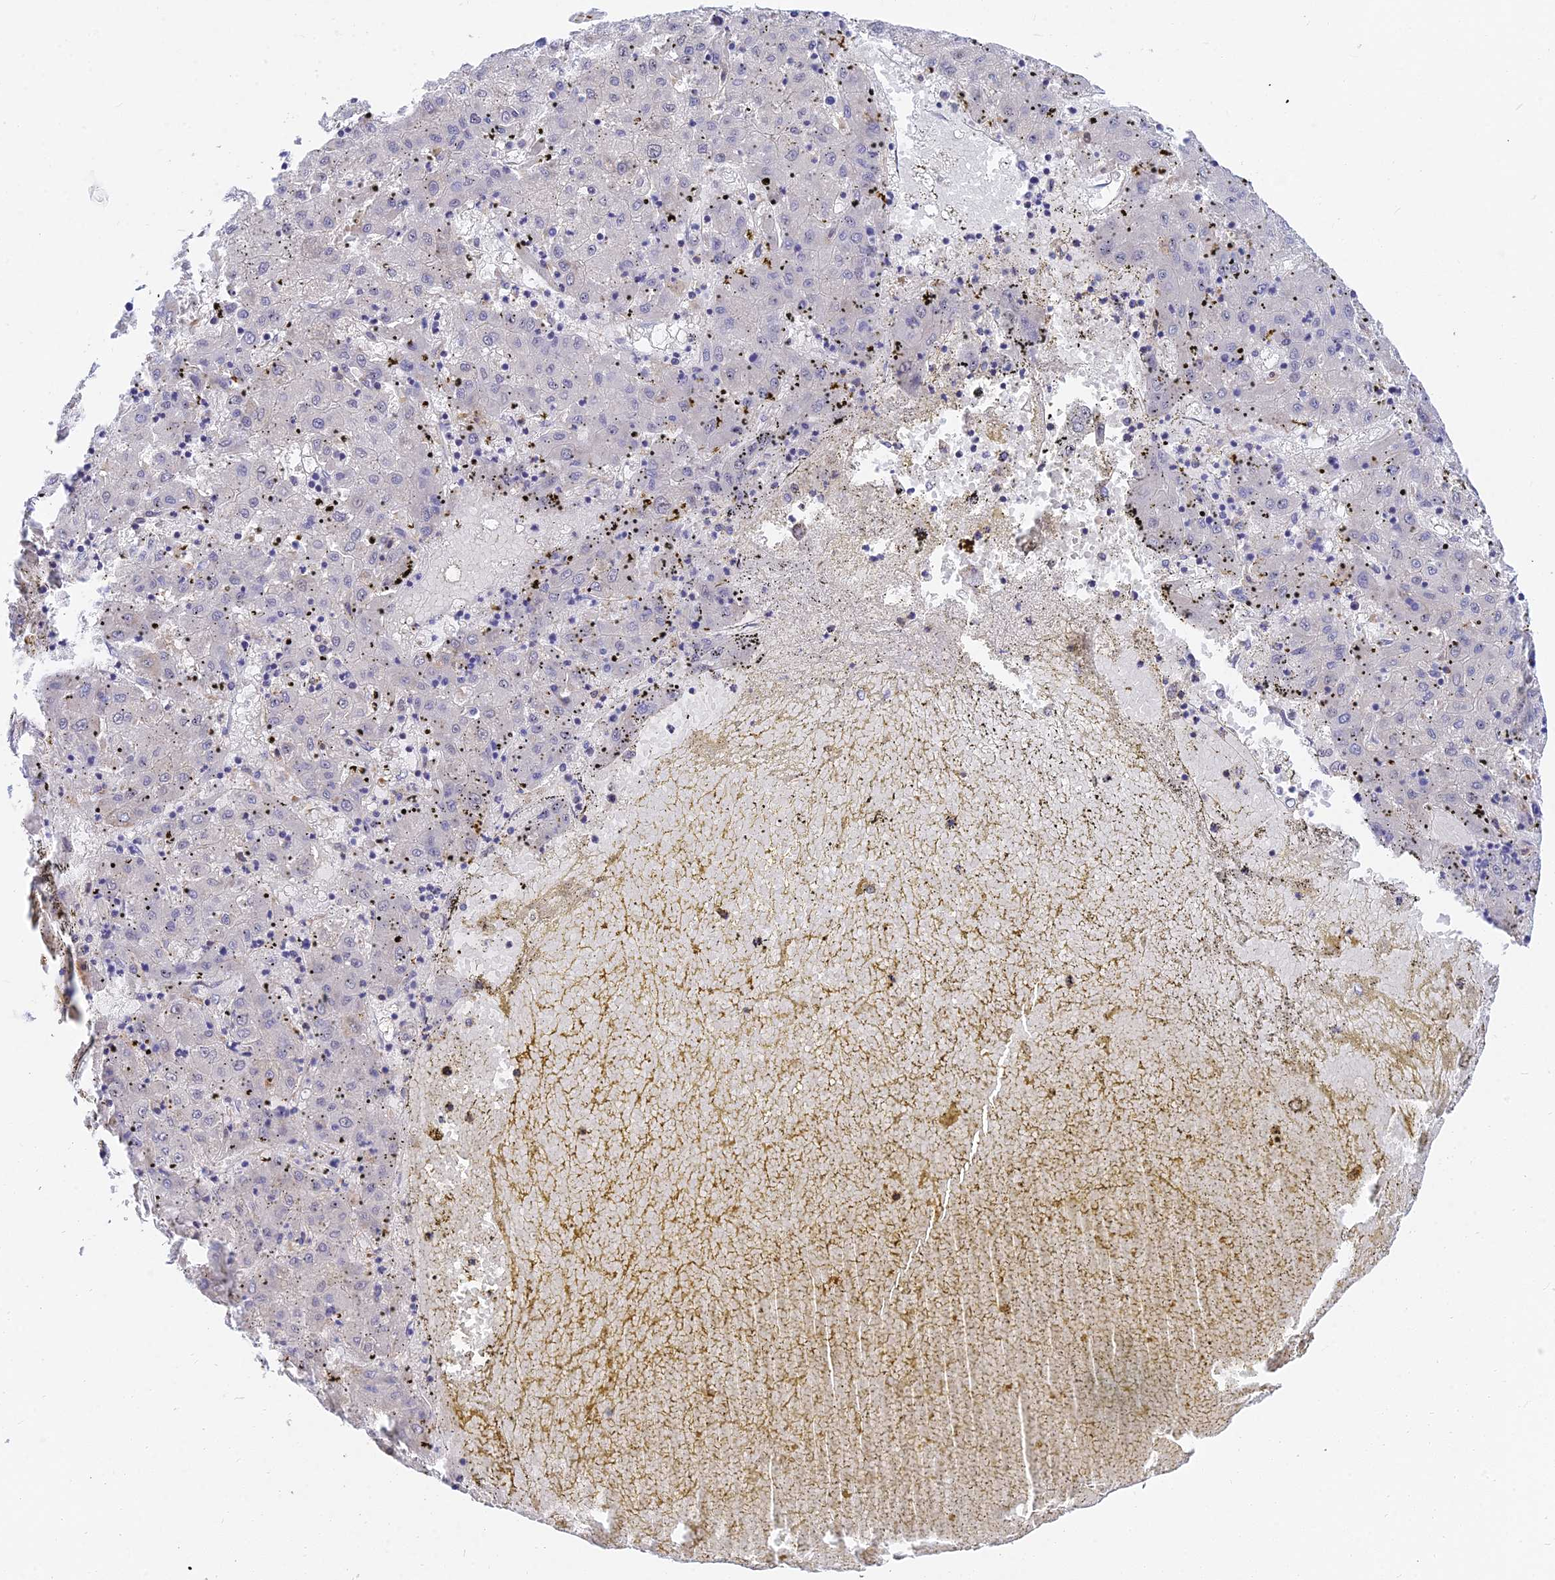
{"staining": {"intensity": "negative", "quantity": "none", "location": "none"}, "tissue": "liver cancer", "cell_type": "Tumor cells", "image_type": "cancer", "snomed": [{"axis": "morphology", "description": "Carcinoma, Hepatocellular, NOS"}, {"axis": "topography", "description": "Liver"}], "caption": "Hepatocellular carcinoma (liver) was stained to show a protein in brown. There is no significant expression in tumor cells. The staining is performed using DAB (3,3'-diaminobenzidine) brown chromogen with nuclei counter-stained in using hematoxylin.", "gene": "ARL8B", "patient": {"sex": "male", "age": 72}}